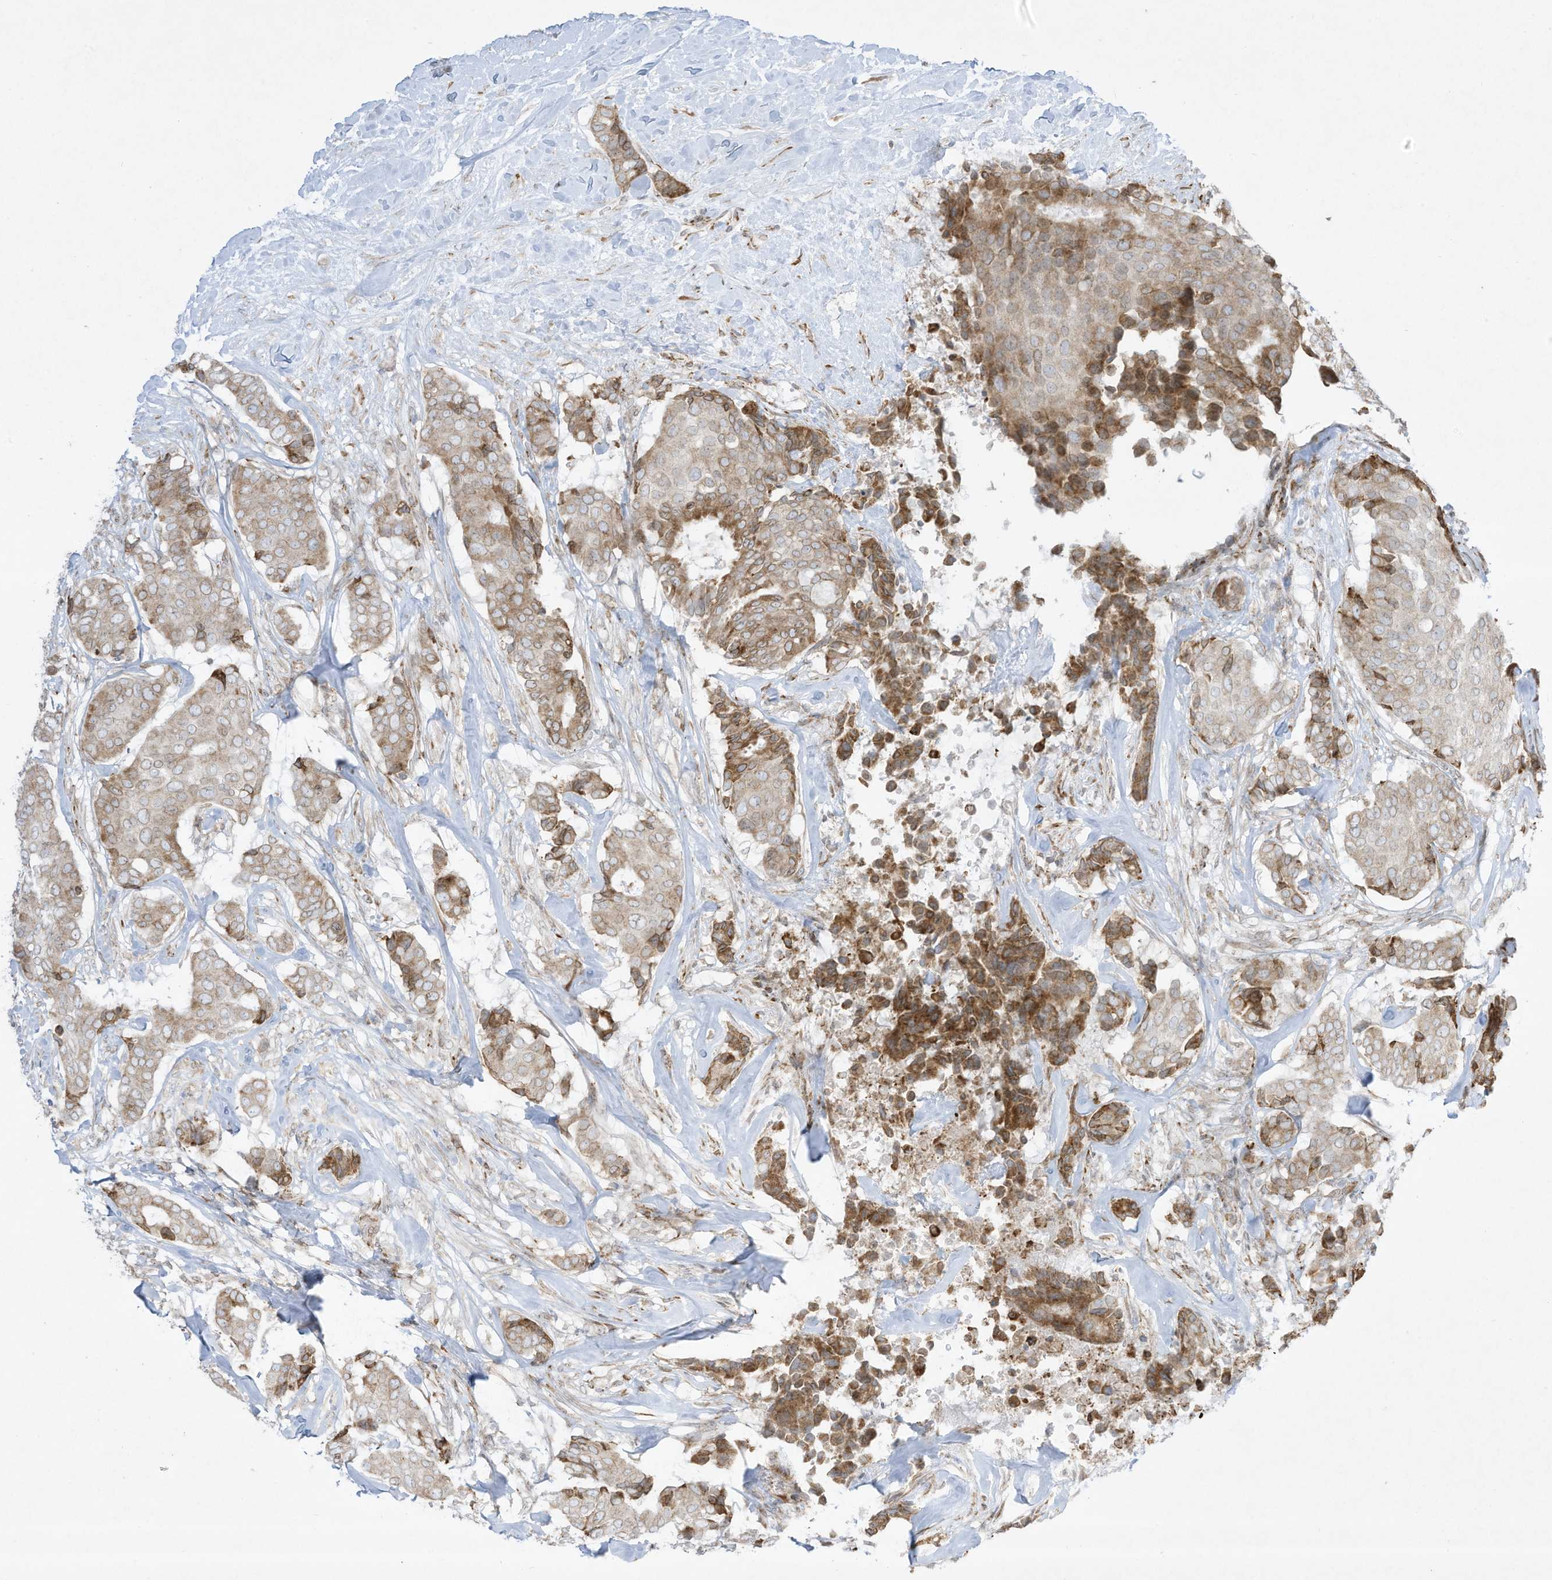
{"staining": {"intensity": "moderate", "quantity": "<25%", "location": "cytoplasmic/membranous"}, "tissue": "breast cancer", "cell_type": "Tumor cells", "image_type": "cancer", "snomed": [{"axis": "morphology", "description": "Duct carcinoma"}, {"axis": "topography", "description": "Breast"}], "caption": "Brown immunohistochemical staining in human intraductal carcinoma (breast) demonstrates moderate cytoplasmic/membranous staining in approximately <25% of tumor cells. The staining is performed using DAB (3,3'-diaminobenzidine) brown chromogen to label protein expression. The nuclei are counter-stained blue using hematoxylin.", "gene": "PTK6", "patient": {"sex": "female", "age": 75}}